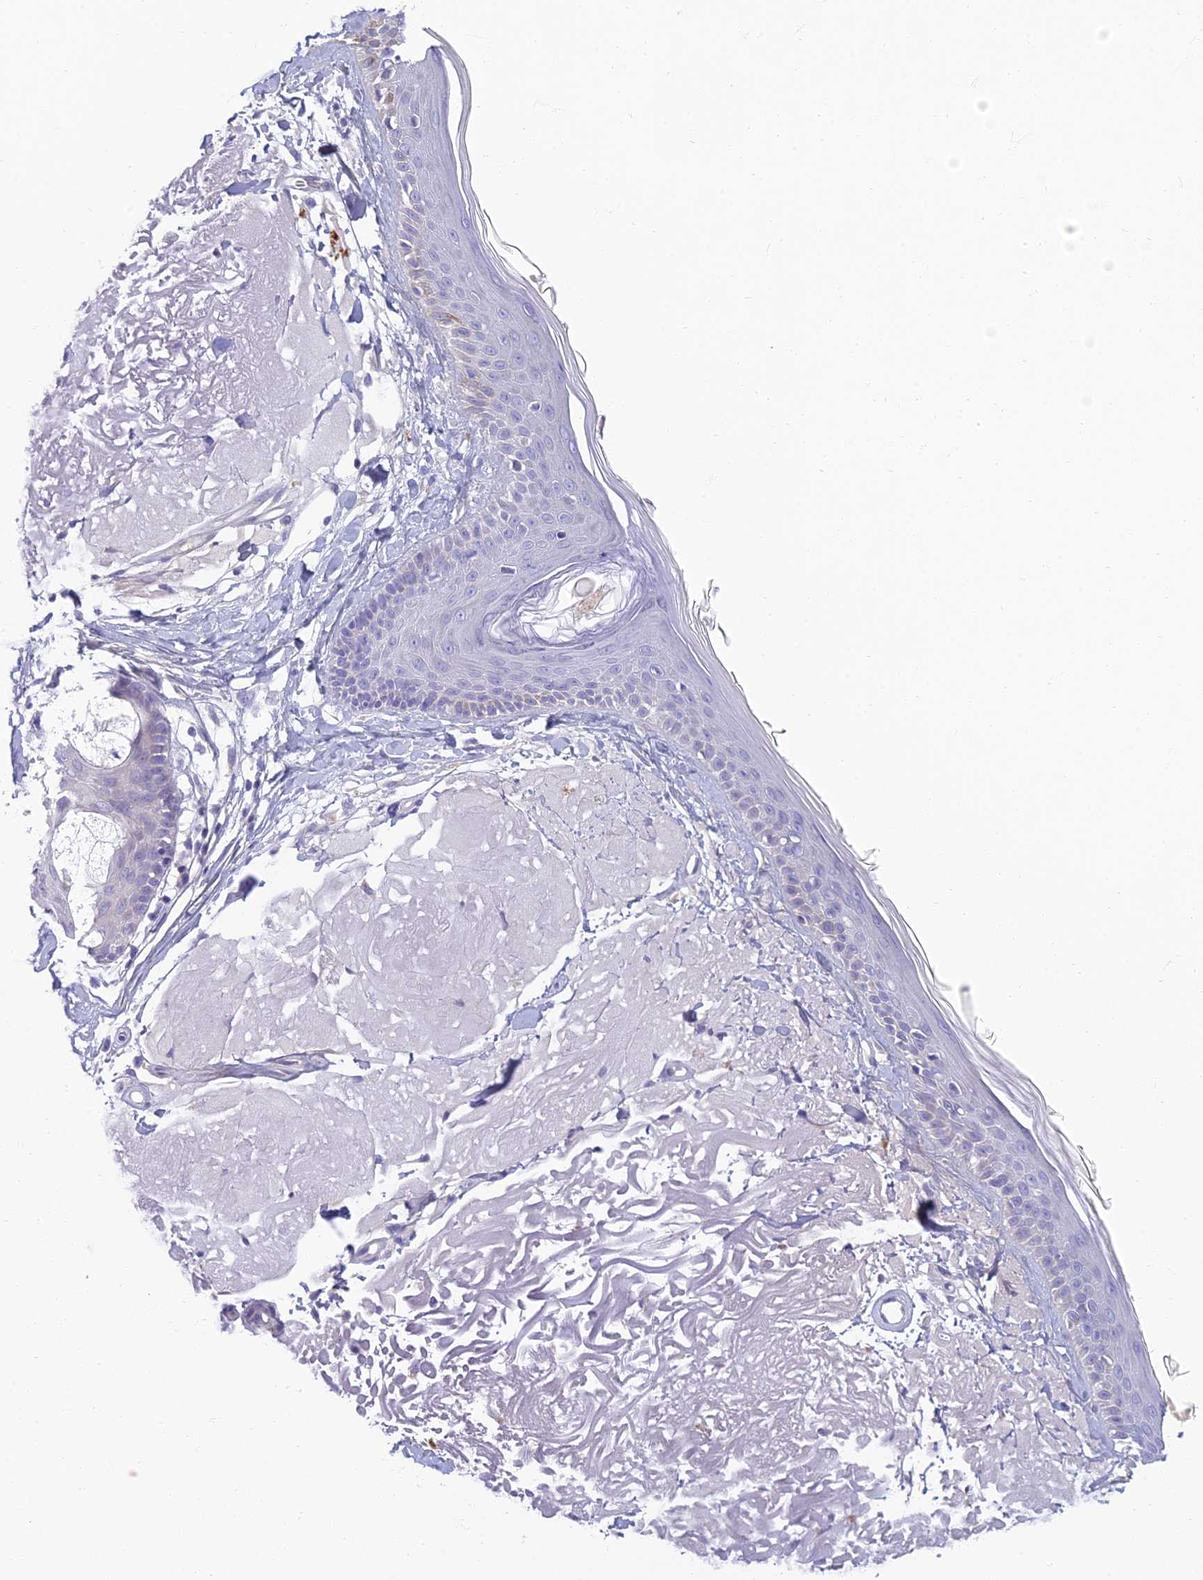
{"staining": {"intensity": "negative", "quantity": "none", "location": "none"}, "tissue": "skin", "cell_type": "Fibroblasts", "image_type": "normal", "snomed": [{"axis": "morphology", "description": "Normal tissue, NOS"}, {"axis": "topography", "description": "Skin"}, {"axis": "topography", "description": "Skeletal muscle"}], "caption": "Immunohistochemistry photomicrograph of normal human skin stained for a protein (brown), which exhibits no positivity in fibroblasts.", "gene": "SLC25A41", "patient": {"sex": "male", "age": 83}}